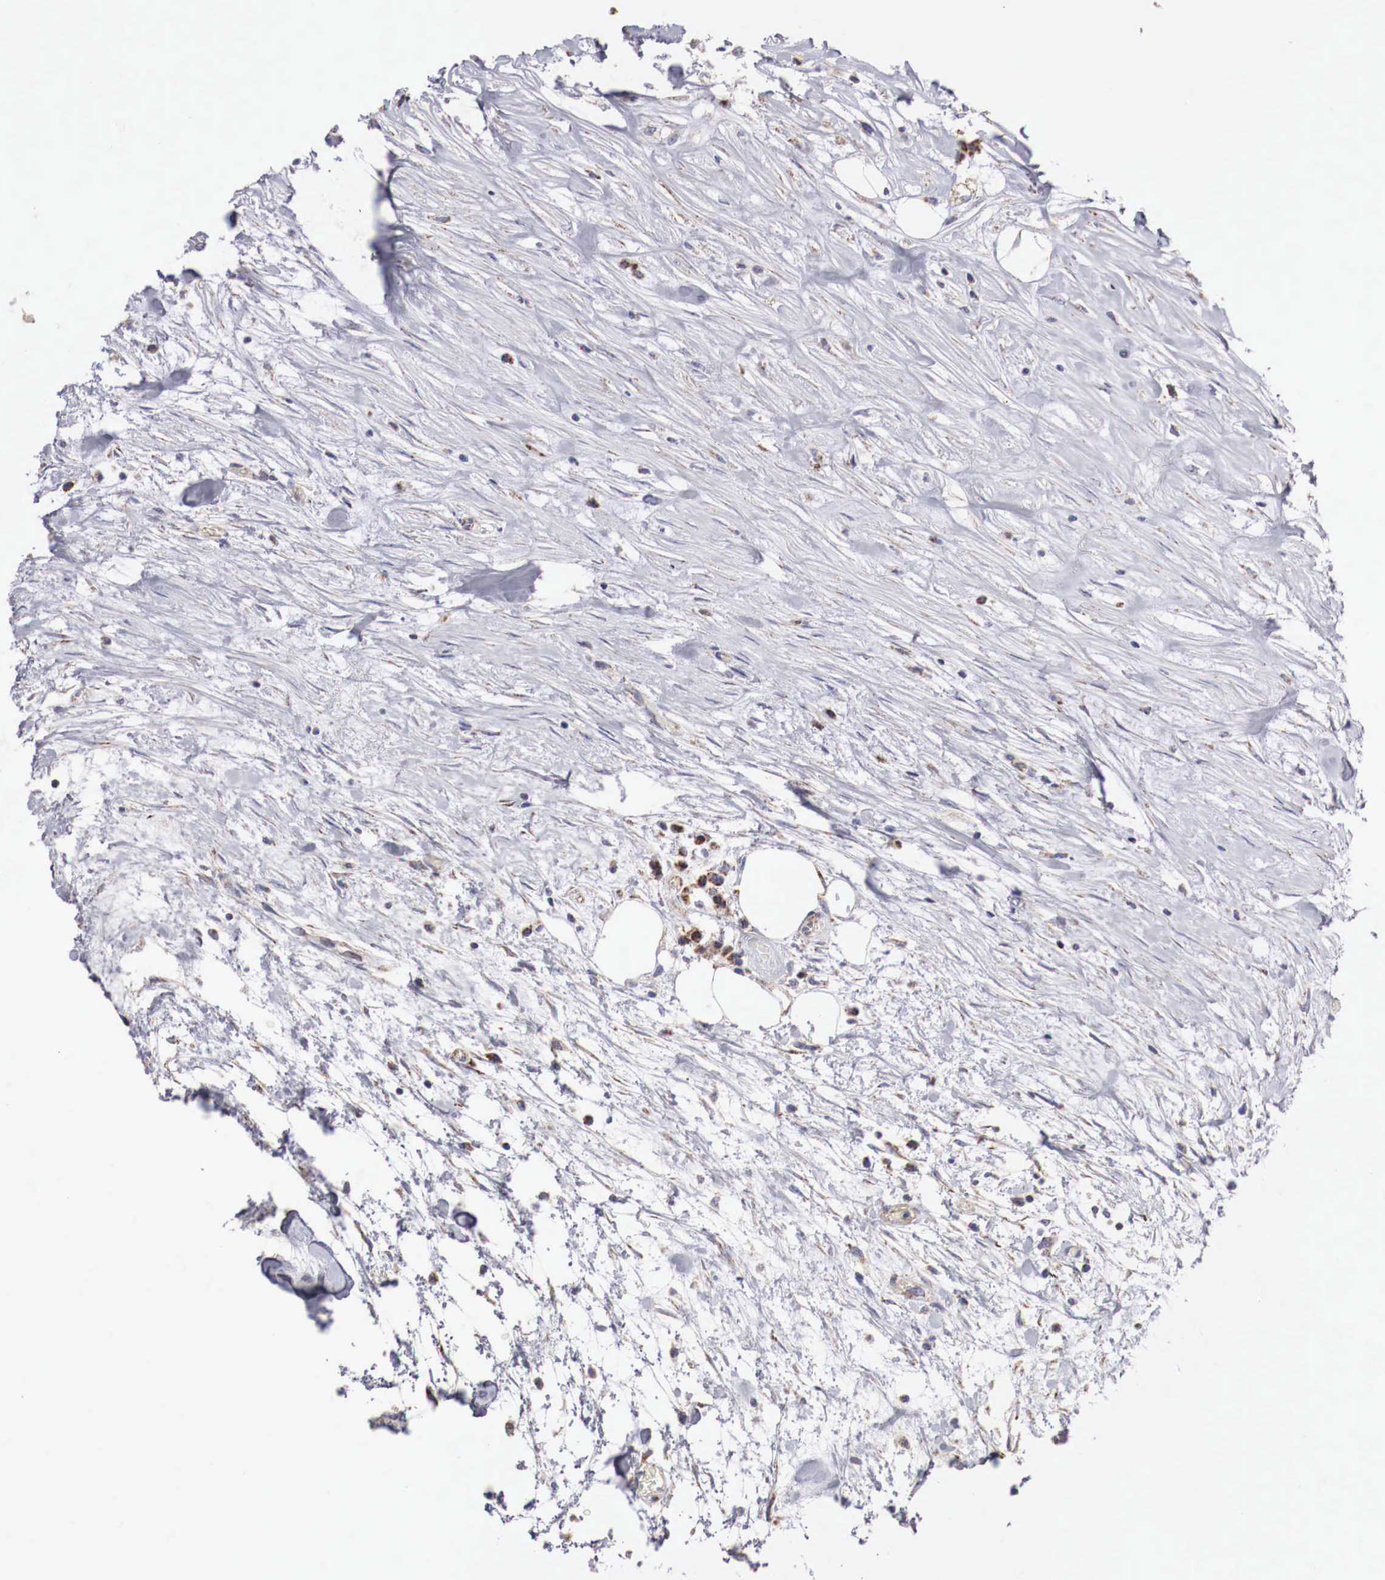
{"staining": {"intensity": "moderate", "quantity": ">75%", "location": "cytoplasmic/membranous"}, "tissue": "colorectal cancer", "cell_type": "Tumor cells", "image_type": "cancer", "snomed": [{"axis": "morphology", "description": "Adenocarcinoma, NOS"}, {"axis": "topography", "description": "Rectum"}], "caption": "The immunohistochemical stain labels moderate cytoplasmic/membranous positivity in tumor cells of adenocarcinoma (colorectal) tissue.", "gene": "XPNPEP3", "patient": {"sex": "female", "age": 57}}